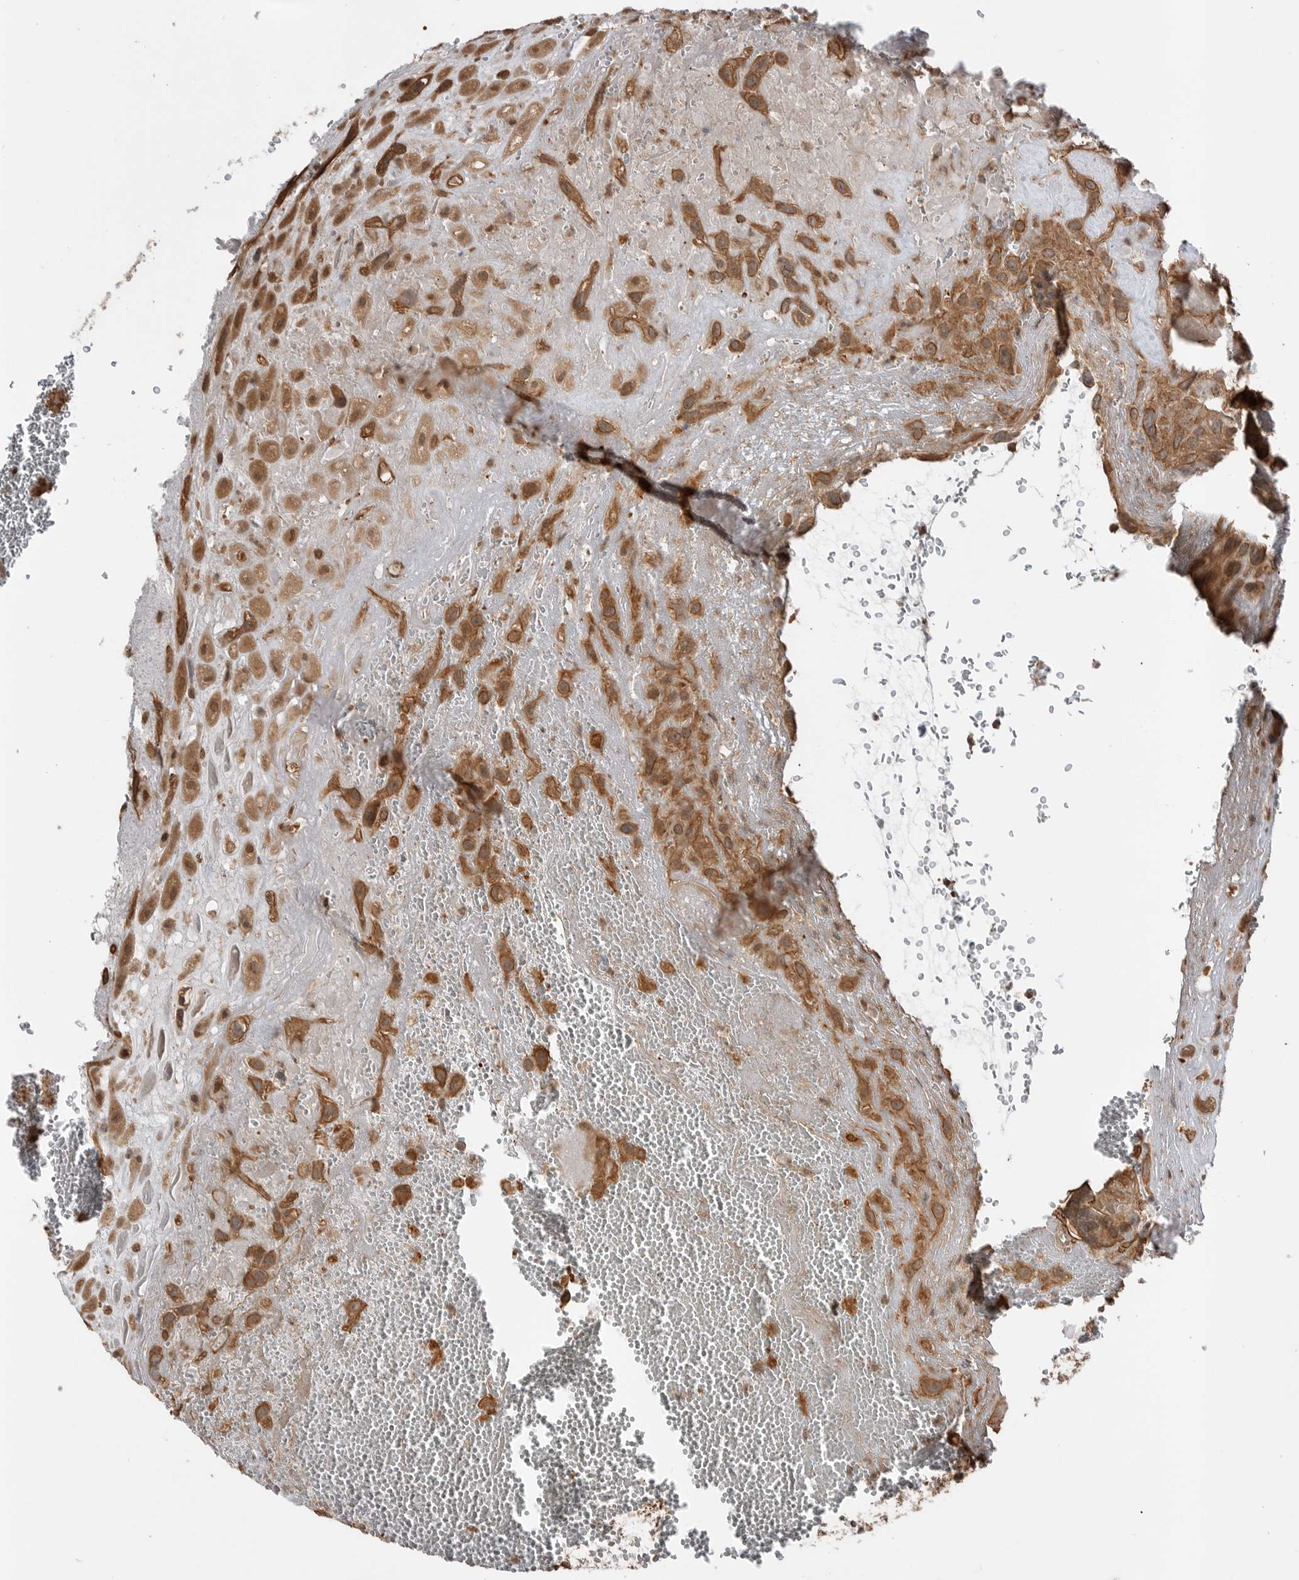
{"staining": {"intensity": "moderate", "quantity": ">75%", "location": "cytoplasmic/membranous"}, "tissue": "placenta", "cell_type": "Decidual cells", "image_type": "normal", "snomed": [{"axis": "morphology", "description": "Normal tissue, NOS"}, {"axis": "topography", "description": "Placenta"}], "caption": "A medium amount of moderate cytoplasmic/membranous positivity is seen in about >75% of decidual cells in benign placenta. (brown staining indicates protein expression, while blue staining denotes nuclei).", "gene": "PEAK1", "patient": {"sex": "female", "age": 35}}